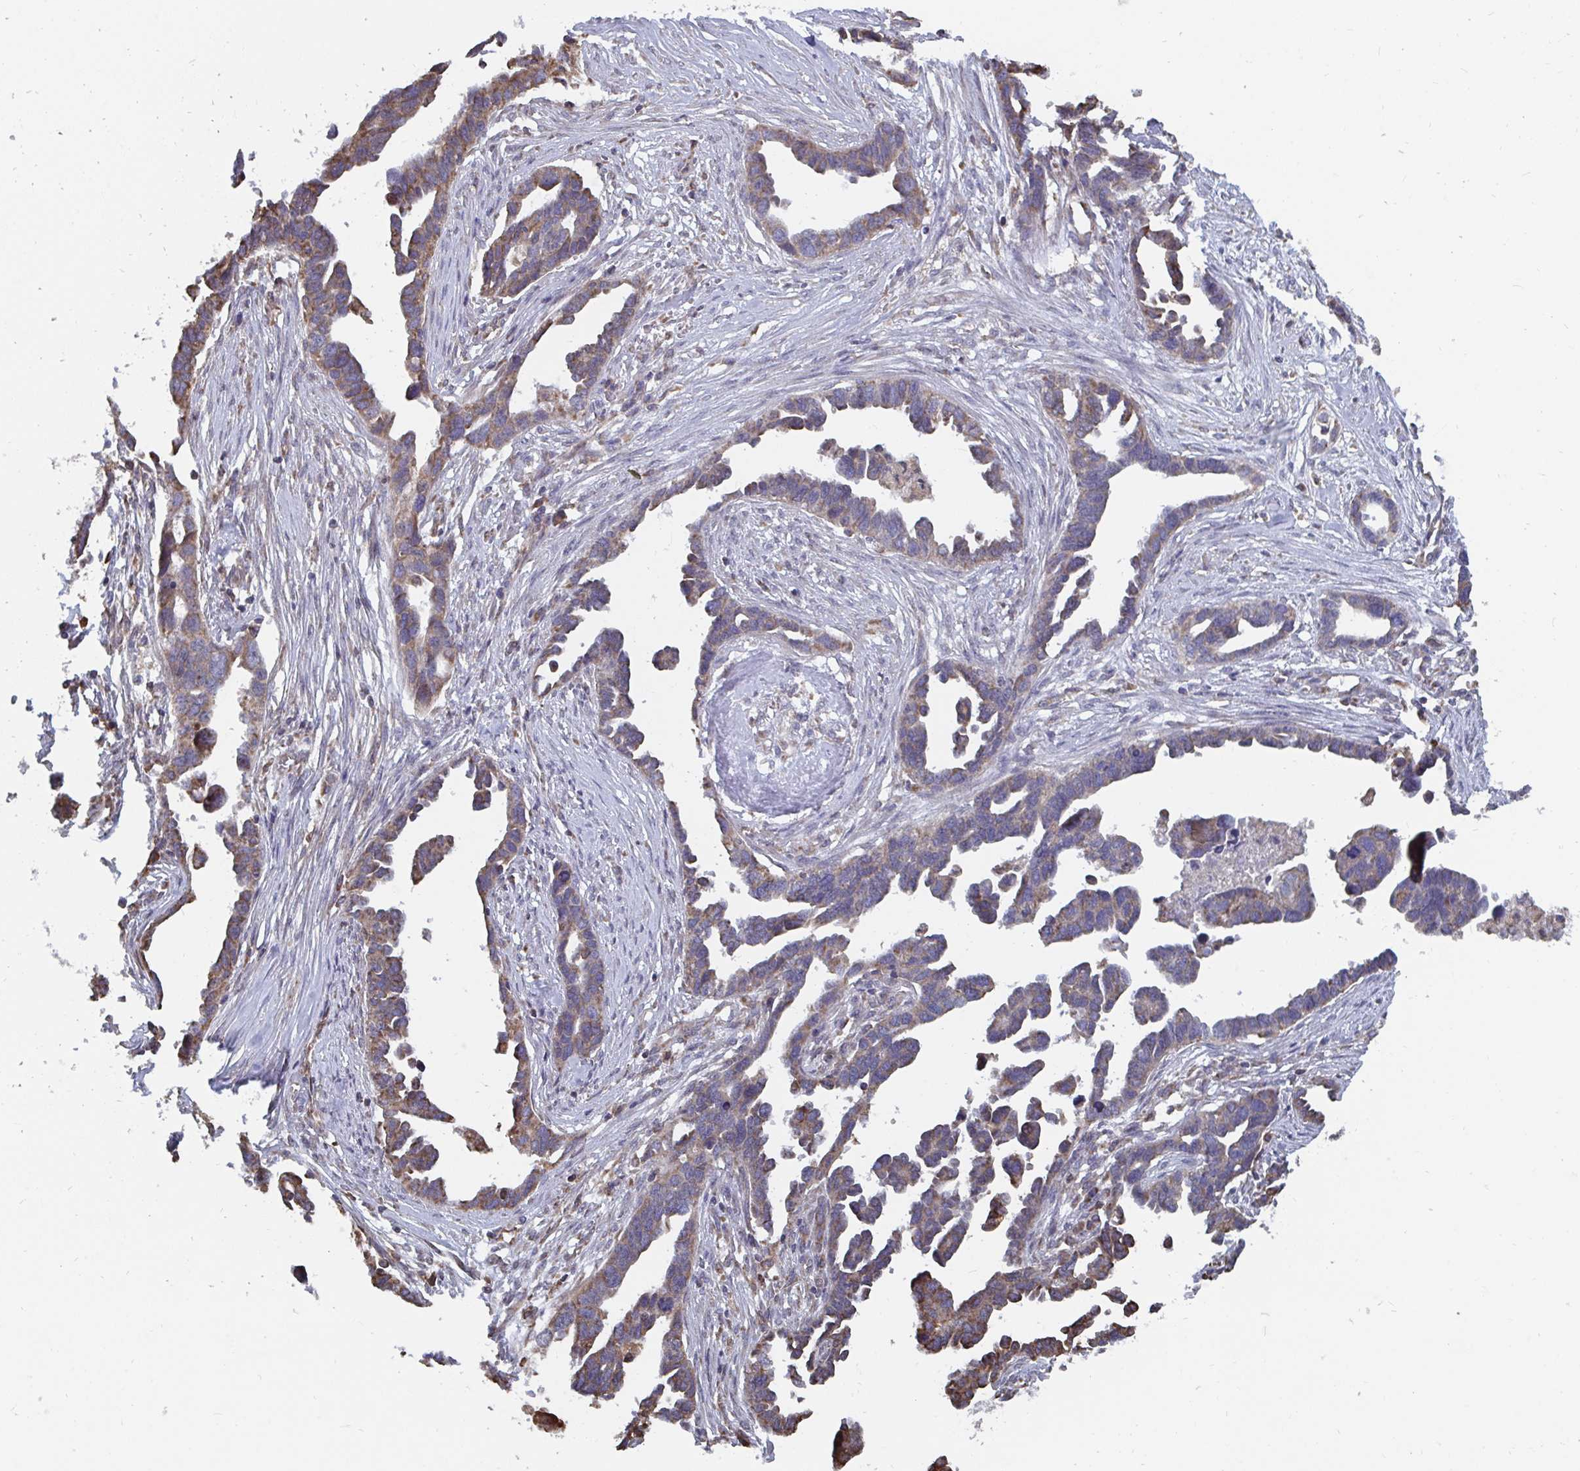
{"staining": {"intensity": "weak", "quantity": ">75%", "location": "cytoplasmic/membranous"}, "tissue": "ovarian cancer", "cell_type": "Tumor cells", "image_type": "cancer", "snomed": [{"axis": "morphology", "description": "Cystadenocarcinoma, serous, NOS"}, {"axis": "topography", "description": "Ovary"}], "caption": "A photomicrograph showing weak cytoplasmic/membranous staining in about >75% of tumor cells in ovarian cancer, as visualized by brown immunohistochemical staining.", "gene": "ELAVL1", "patient": {"sex": "female", "age": 54}}